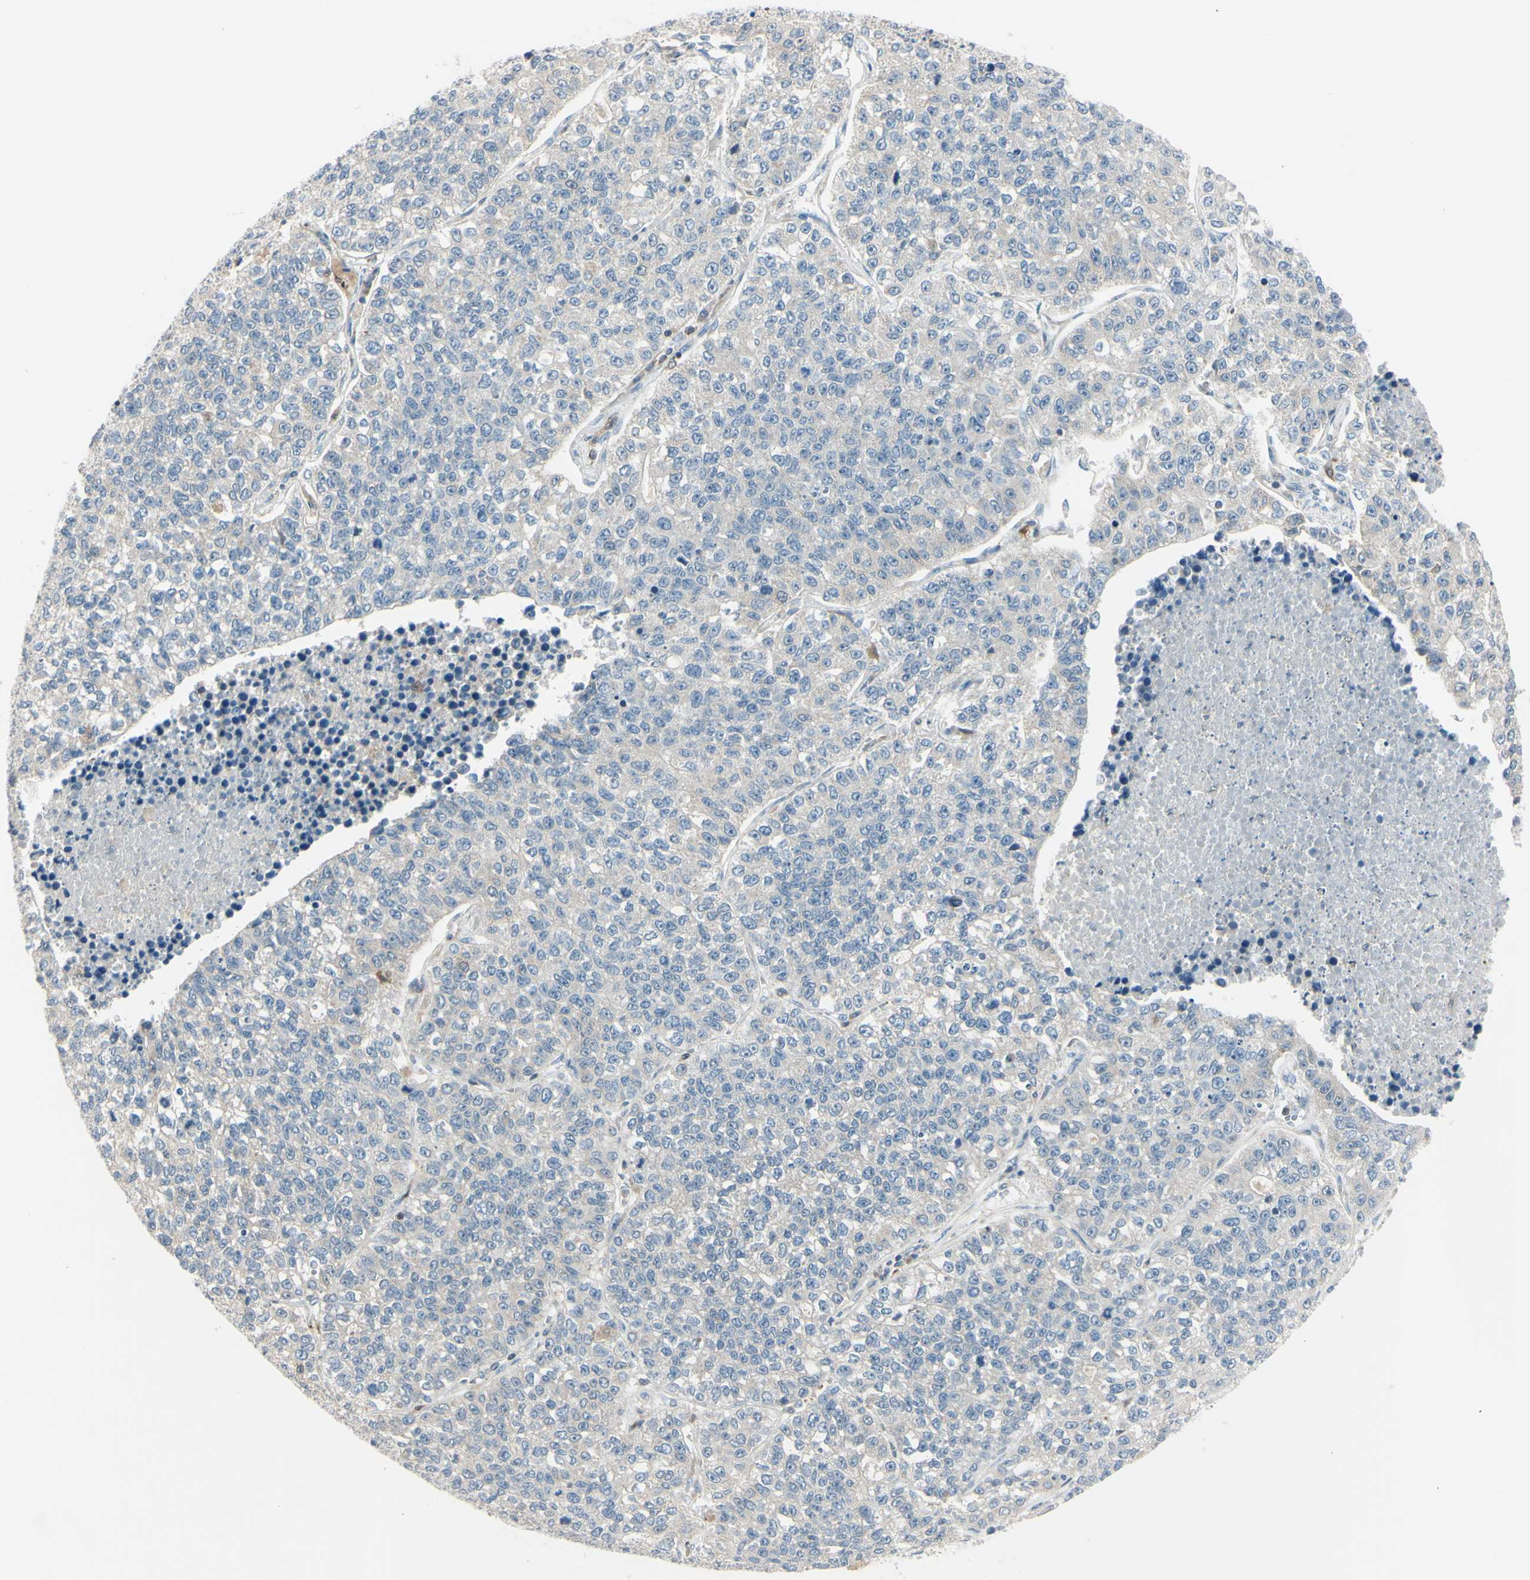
{"staining": {"intensity": "weak", "quantity": ">75%", "location": "cytoplasmic/membranous"}, "tissue": "lung cancer", "cell_type": "Tumor cells", "image_type": "cancer", "snomed": [{"axis": "morphology", "description": "Adenocarcinoma, NOS"}, {"axis": "topography", "description": "Lung"}], "caption": "Immunohistochemistry (DAB) staining of lung adenocarcinoma exhibits weak cytoplasmic/membranous protein staining in about >75% of tumor cells.", "gene": "CYRIB", "patient": {"sex": "male", "age": 49}}